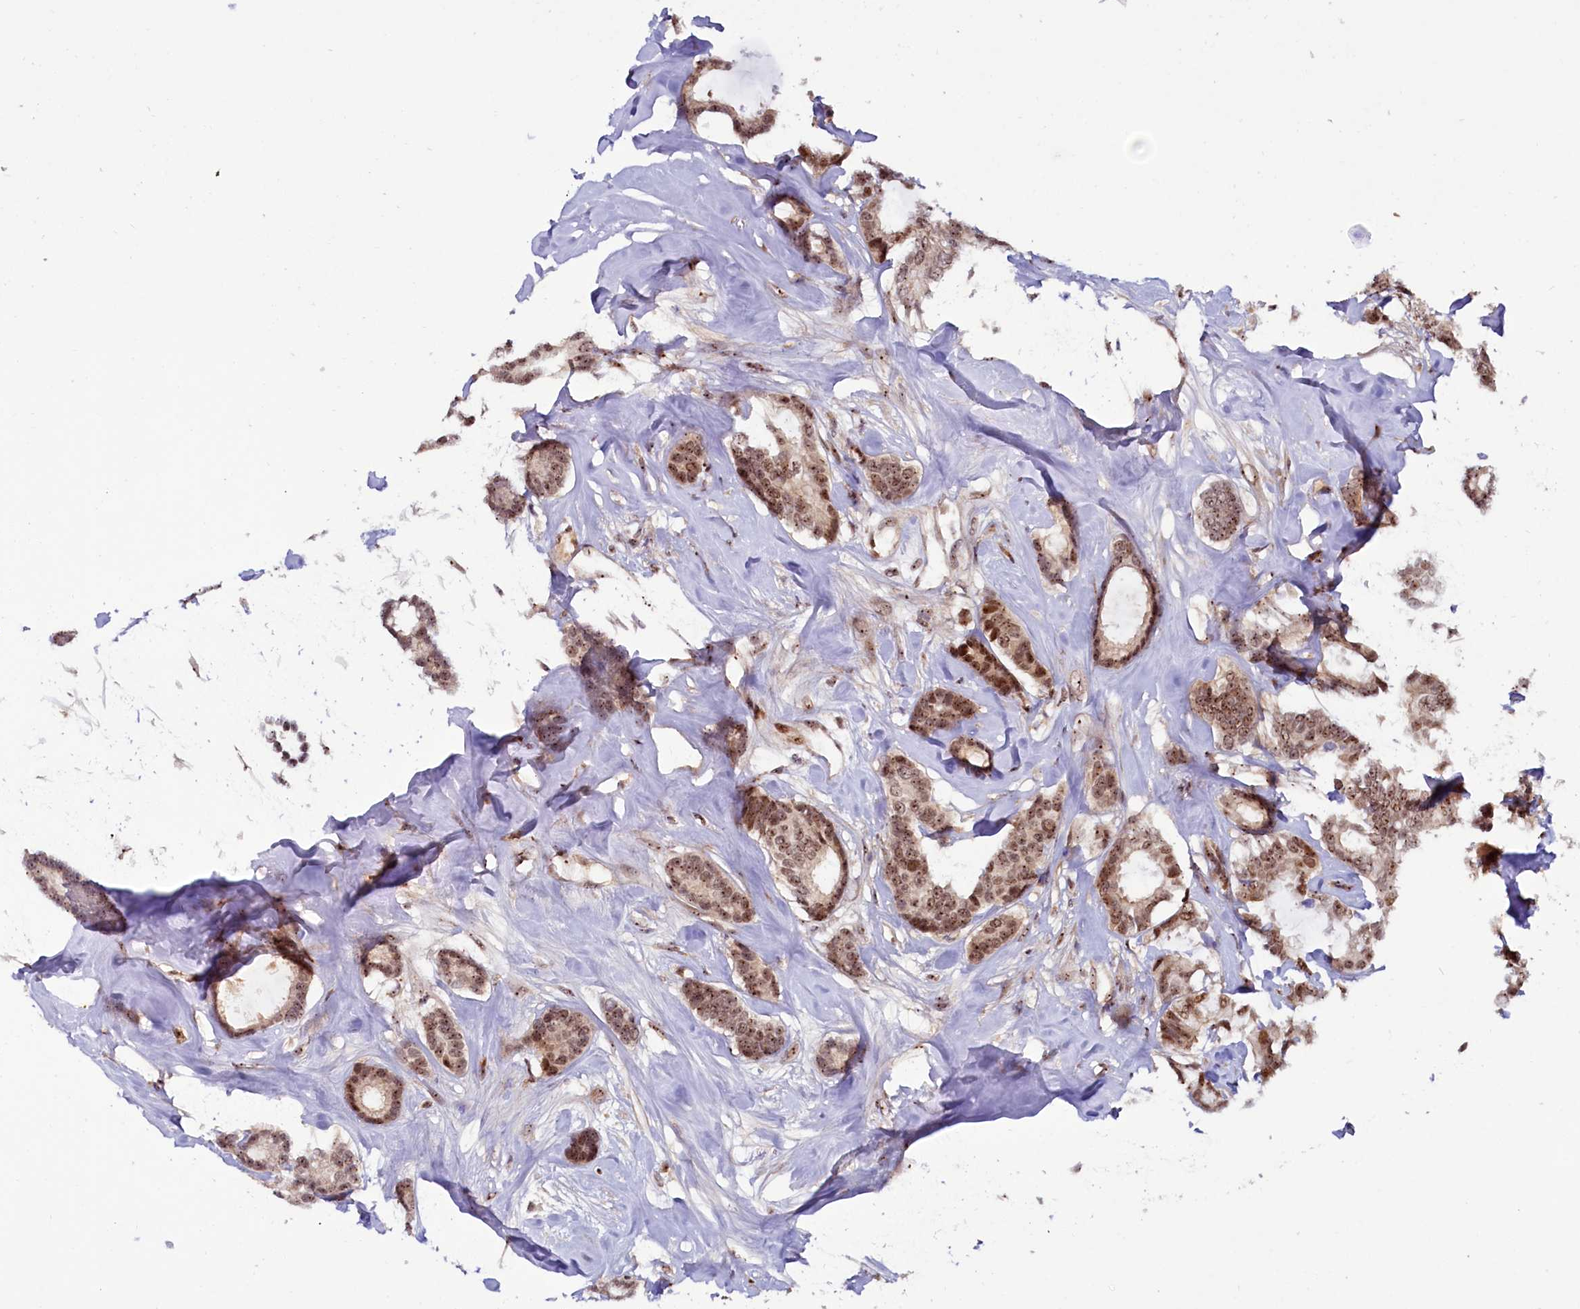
{"staining": {"intensity": "moderate", "quantity": ">75%", "location": "nuclear"}, "tissue": "breast cancer", "cell_type": "Tumor cells", "image_type": "cancer", "snomed": [{"axis": "morphology", "description": "Duct carcinoma"}, {"axis": "topography", "description": "Breast"}], "caption": "Human breast cancer (invasive ductal carcinoma) stained with a protein marker shows moderate staining in tumor cells.", "gene": "TCOF1", "patient": {"sex": "female", "age": 87}}